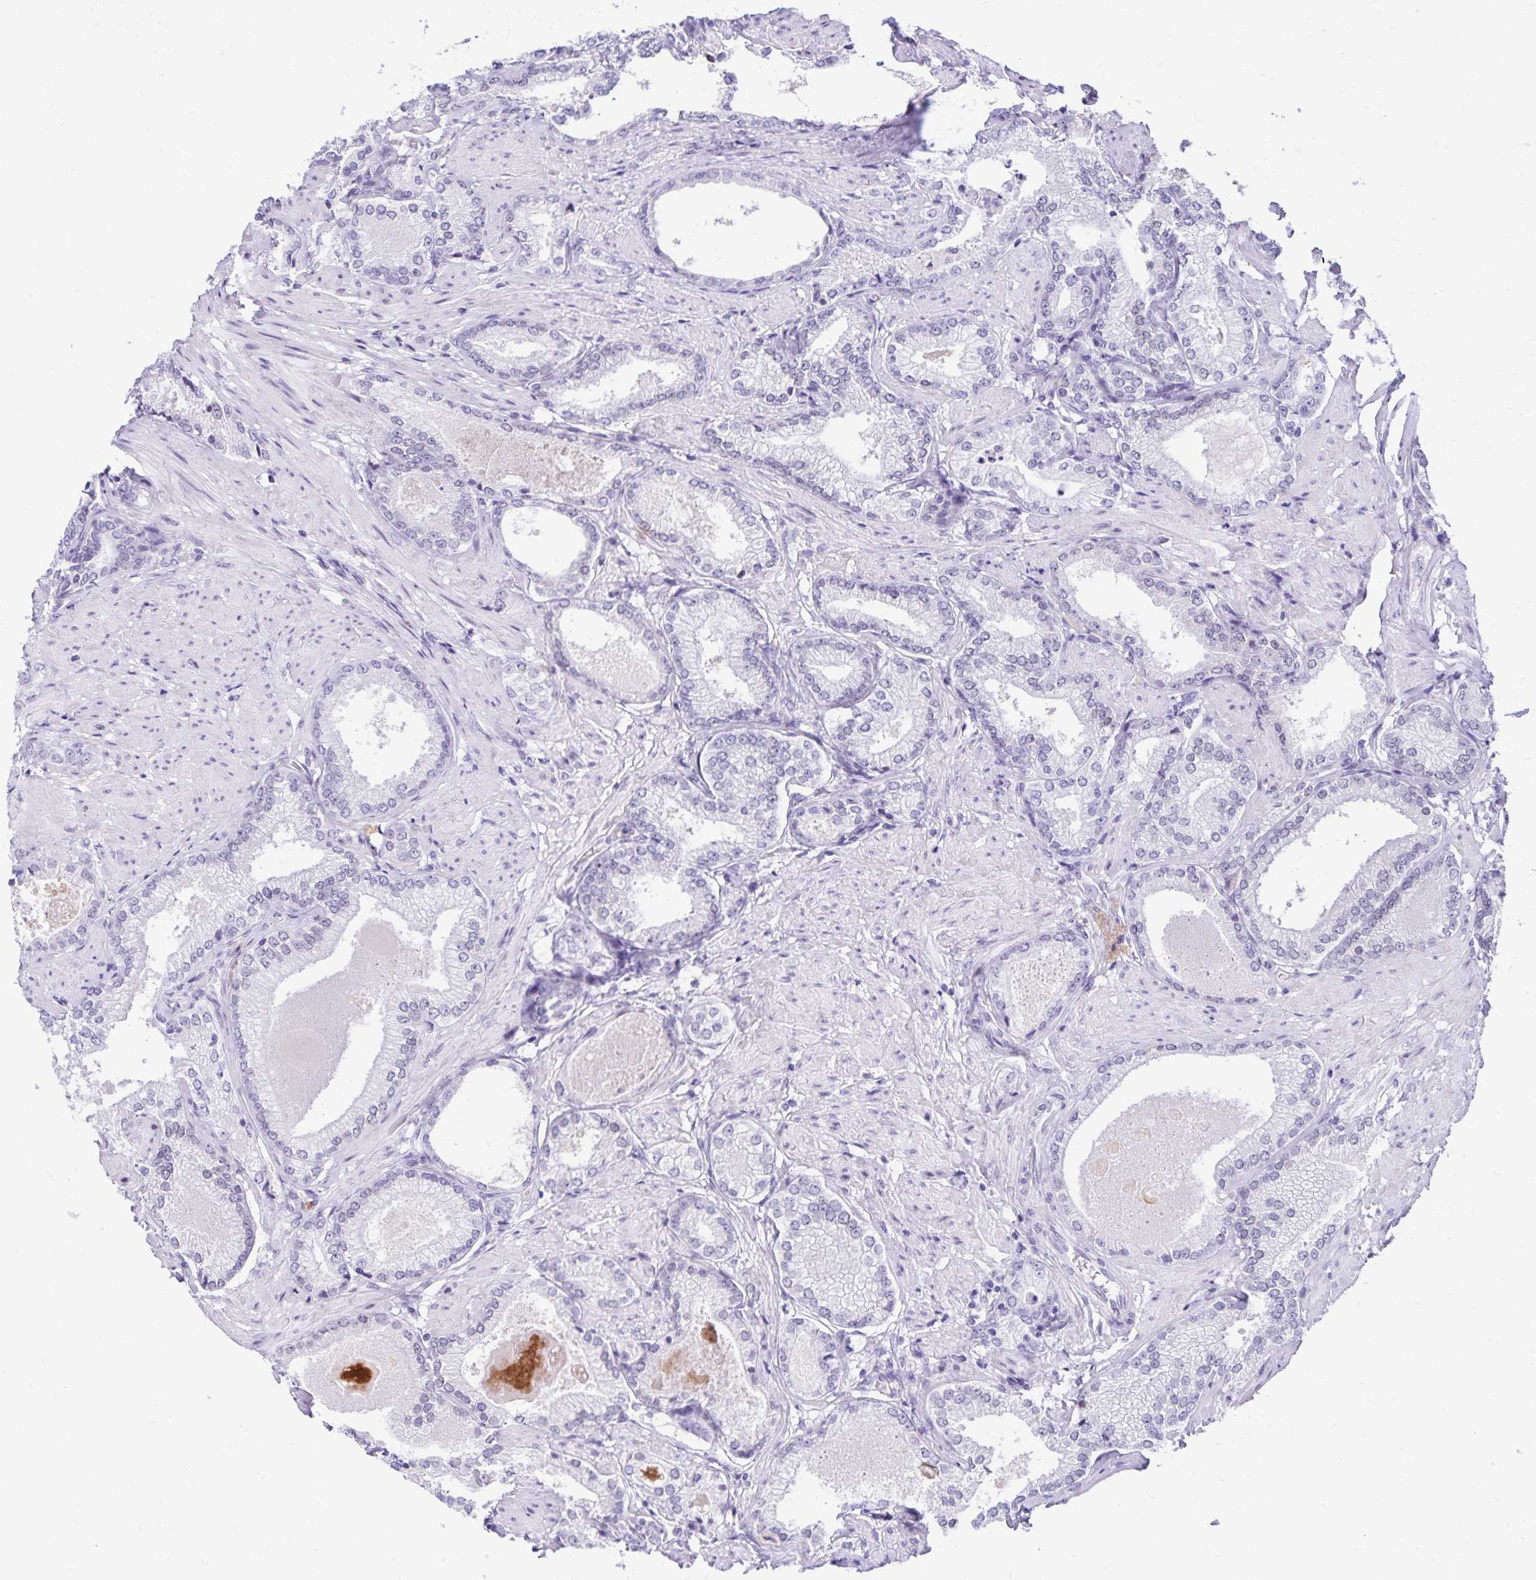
{"staining": {"intensity": "negative", "quantity": "none", "location": "none"}, "tissue": "prostate cancer", "cell_type": "Tumor cells", "image_type": "cancer", "snomed": [{"axis": "morphology", "description": "Adenocarcinoma, High grade"}, {"axis": "topography", "description": "Prostate and seminal vesicle, NOS"}], "caption": "High power microscopy micrograph of an immunohistochemistry (IHC) micrograph of prostate cancer (adenocarcinoma (high-grade)), revealing no significant staining in tumor cells.", "gene": "FAM166C", "patient": {"sex": "male", "age": 61}}